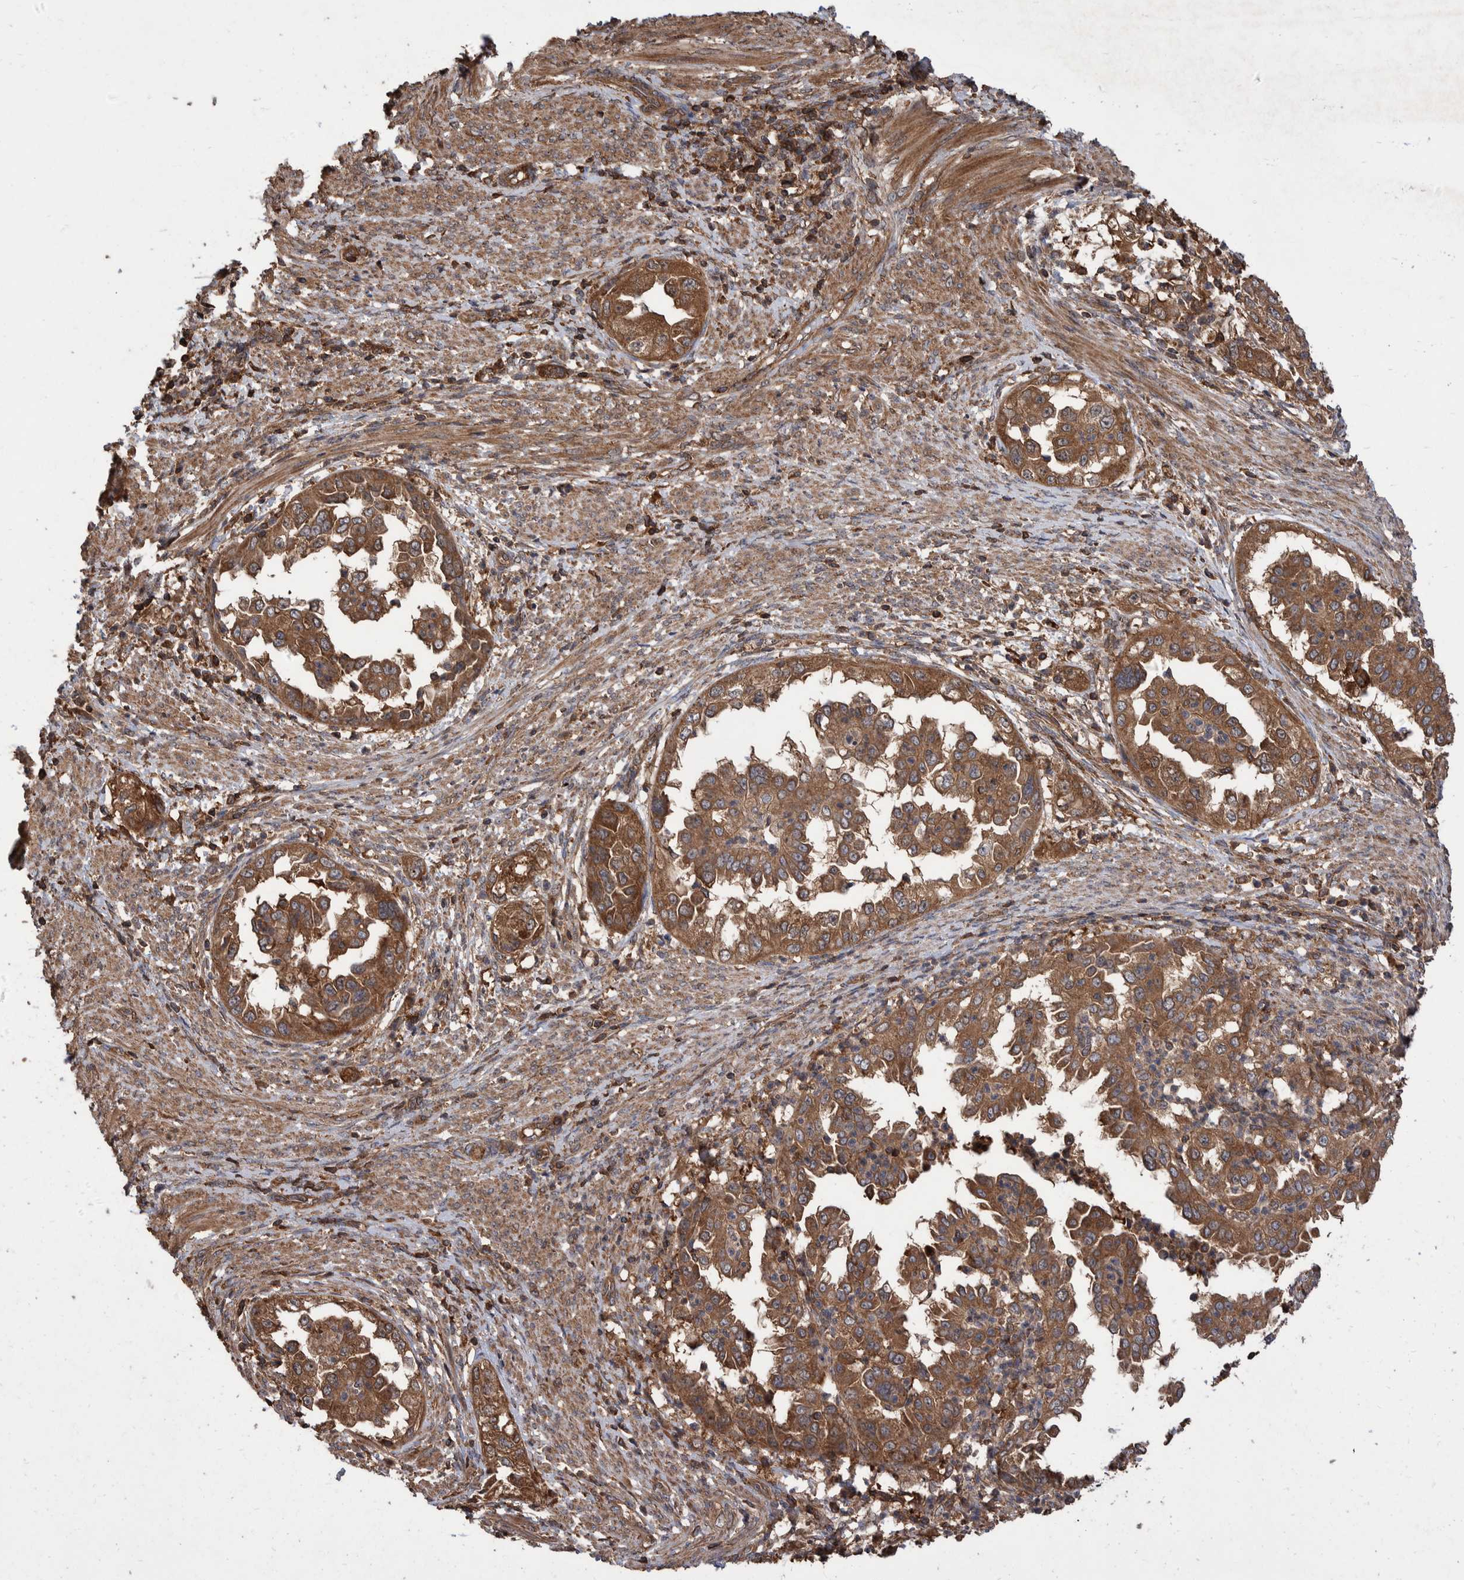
{"staining": {"intensity": "moderate", "quantity": ">75%", "location": "cytoplasmic/membranous"}, "tissue": "endometrial cancer", "cell_type": "Tumor cells", "image_type": "cancer", "snomed": [{"axis": "morphology", "description": "Adenocarcinoma, NOS"}, {"axis": "topography", "description": "Endometrium"}], "caption": "Endometrial cancer stained with DAB (3,3'-diaminobenzidine) immunohistochemistry (IHC) shows medium levels of moderate cytoplasmic/membranous expression in approximately >75% of tumor cells.", "gene": "VBP1", "patient": {"sex": "female", "age": 85}}